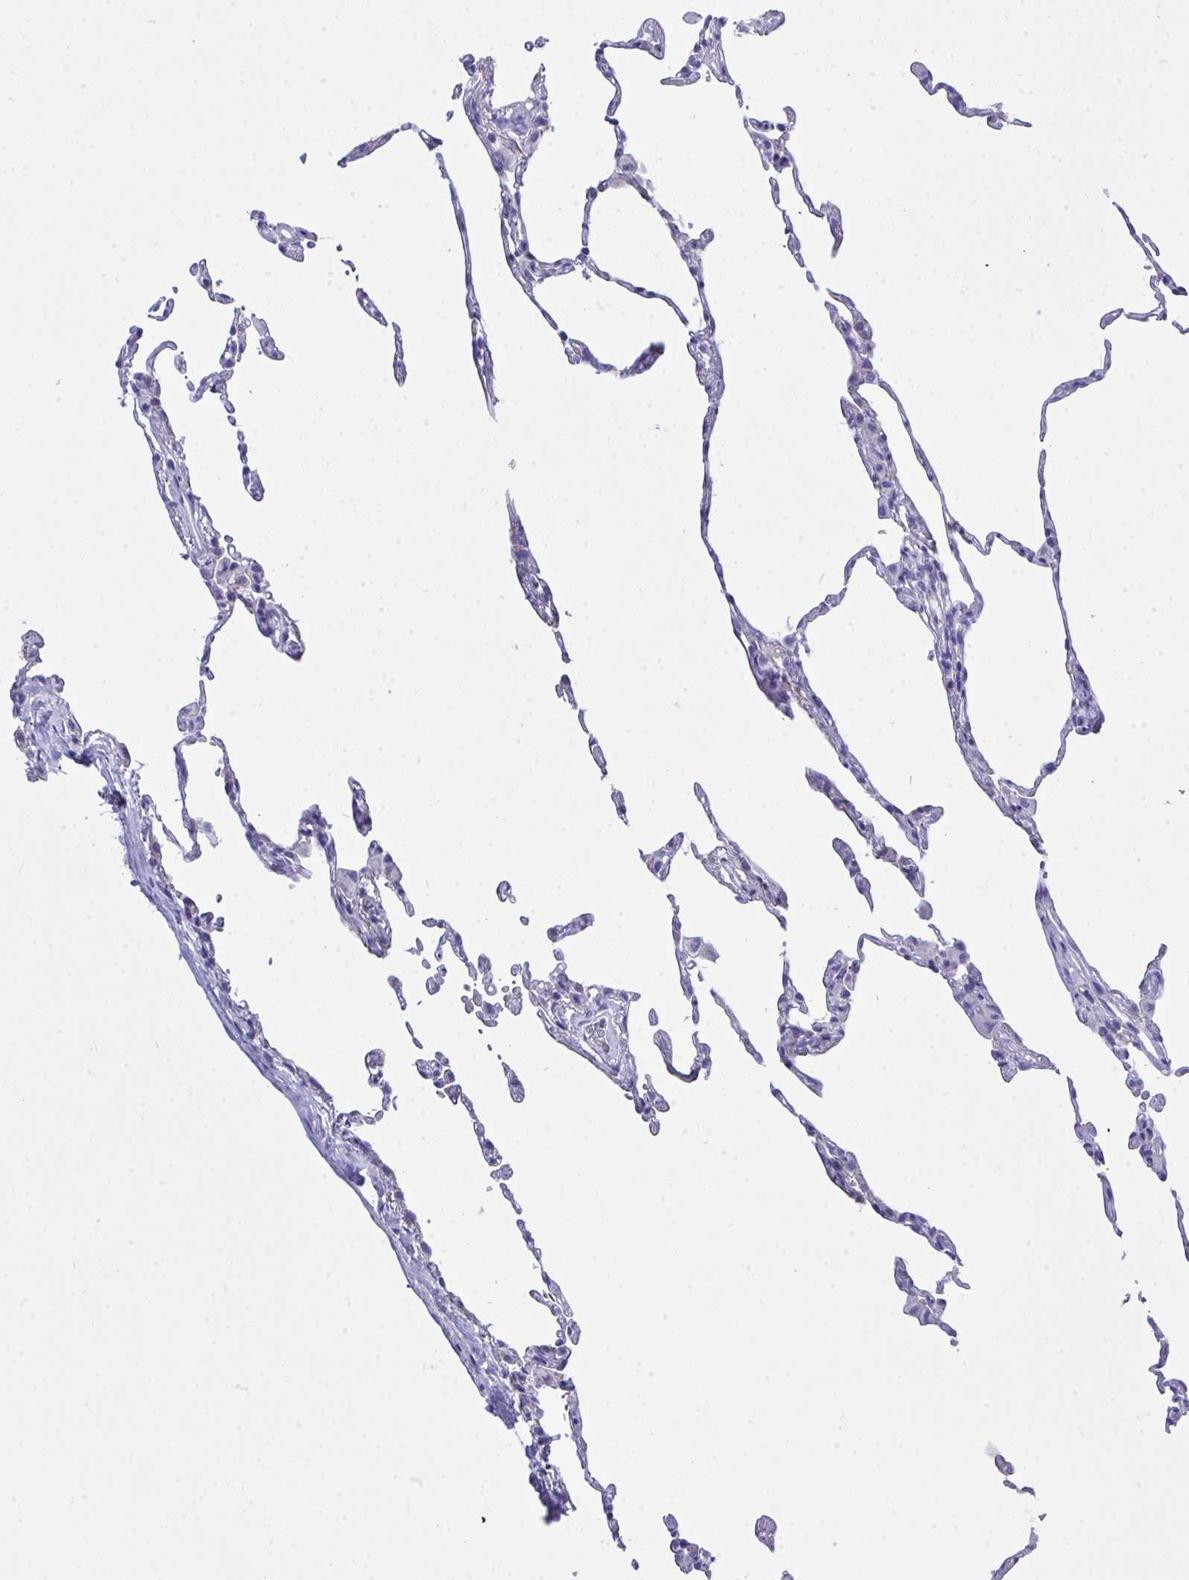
{"staining": {"intensity": "negative", "quantity": "none", "location": "none"}, "tissue": "lung", "cell_type": "Alveolar cells", "image_type": "normal", "snomed": [{"axis": "morphology", "description": "Normal tissue, NOS"}, {"axis": "topography", "description": "Lung"}], "caption": "Alveolar cells are negative for brown protein staining in normal lung.", "gene": "GLB1L2", "patient": {"sex": "female", "age": 57}}